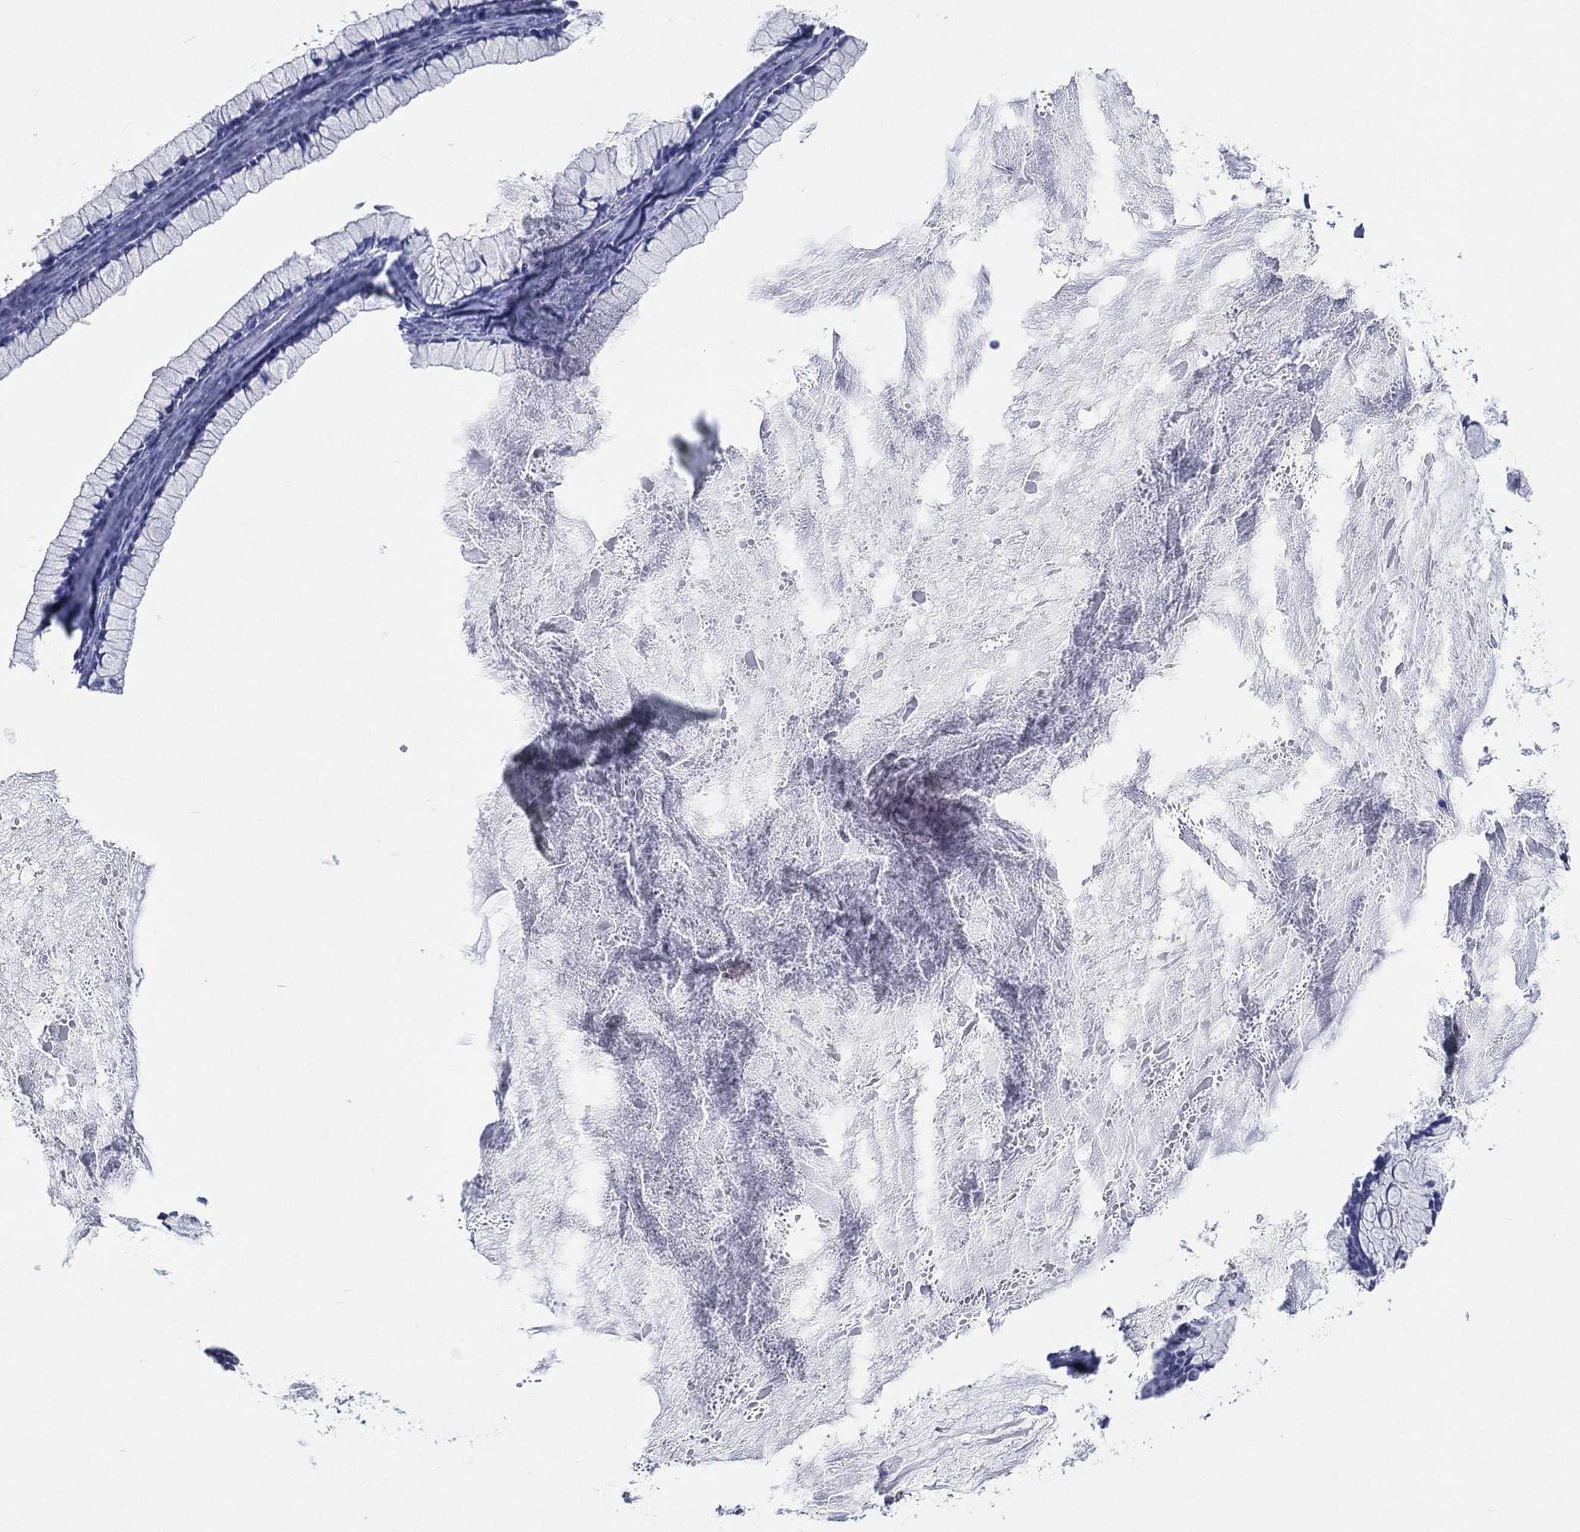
{"staining": {"intensity": "negative", "quantity": "none", "location": "none"}, "tissue": "ovarian cancer", "cell_type": "Tumor cells", "image_type": "cancer", "snomed": [{"axis": "morphology", "description": "Cystadenocarcinoma, mucinous, NOS"}, {"axis": "topography", "description": "Ovary"}], "caption": "An IHC histopathology image of ovarian cancer is shown. There is no staining in tumor cells of ovarian cancer.", "gene": "CD79A", "patient": {"sex": "female", "age": 41}}